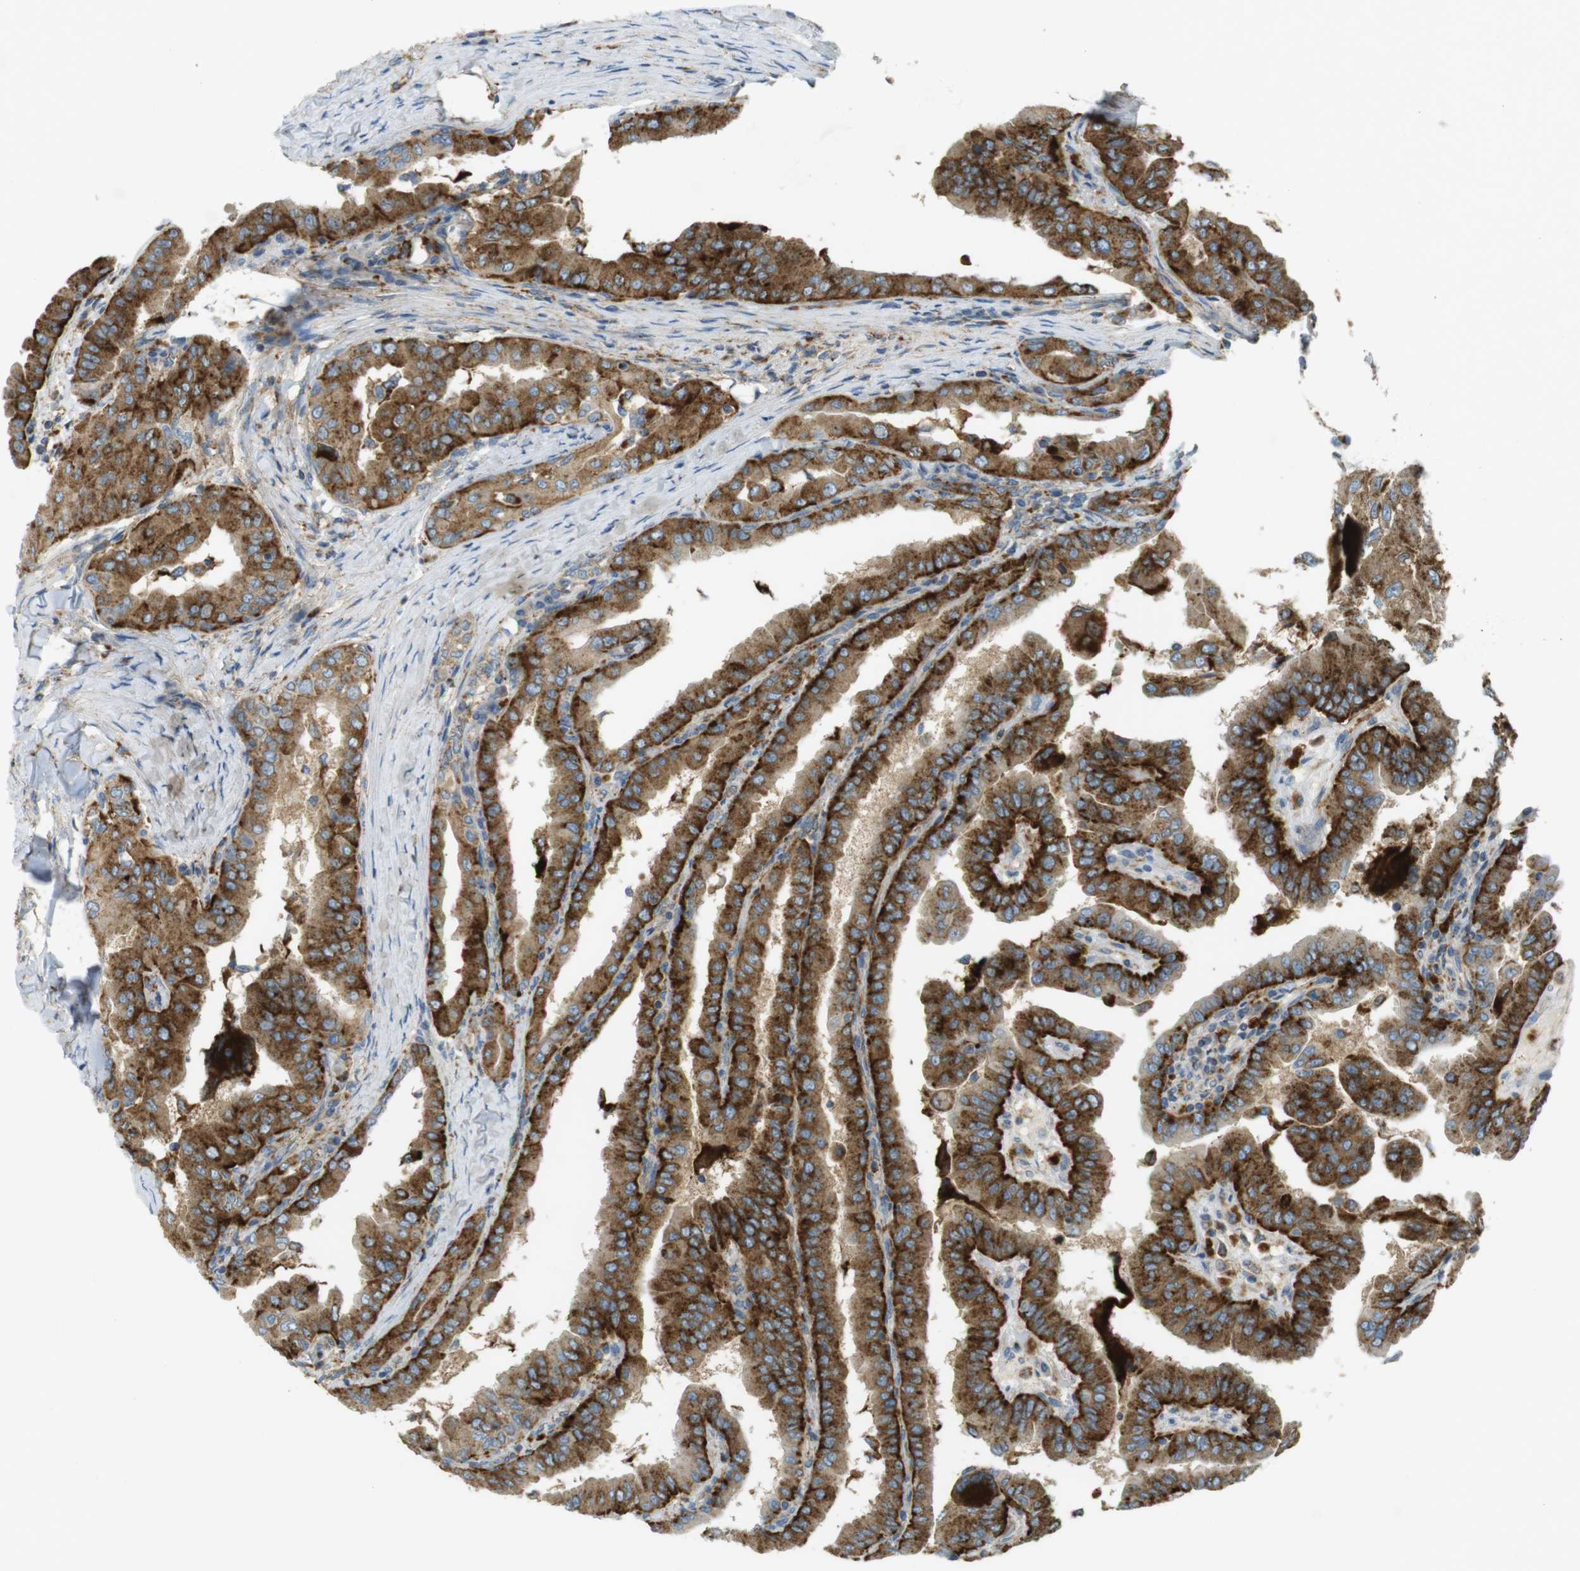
{"staining": {"intensity": "strong", "quantity": ">75%", "location": "cytoplasmic/membranous"}, "tissue": "thyroid cancer", "cell_type": "Tumor cells", "image_type": "cancer", "snomed": [{"axis": "morphology", "description": "Papillary adenocarcinoma, NOS"}, {"axis": "topography", "description": "Thyroid gland"}], "caption": "Strong cytoplasmic/membranous expression for a protein is identified in approximately >75% of tumor cells of thyroid cancer (papillary adenocarcinoma) using IHC.", "gene": "LAMP1", "patient": {"sex": "male", "age": 33}}